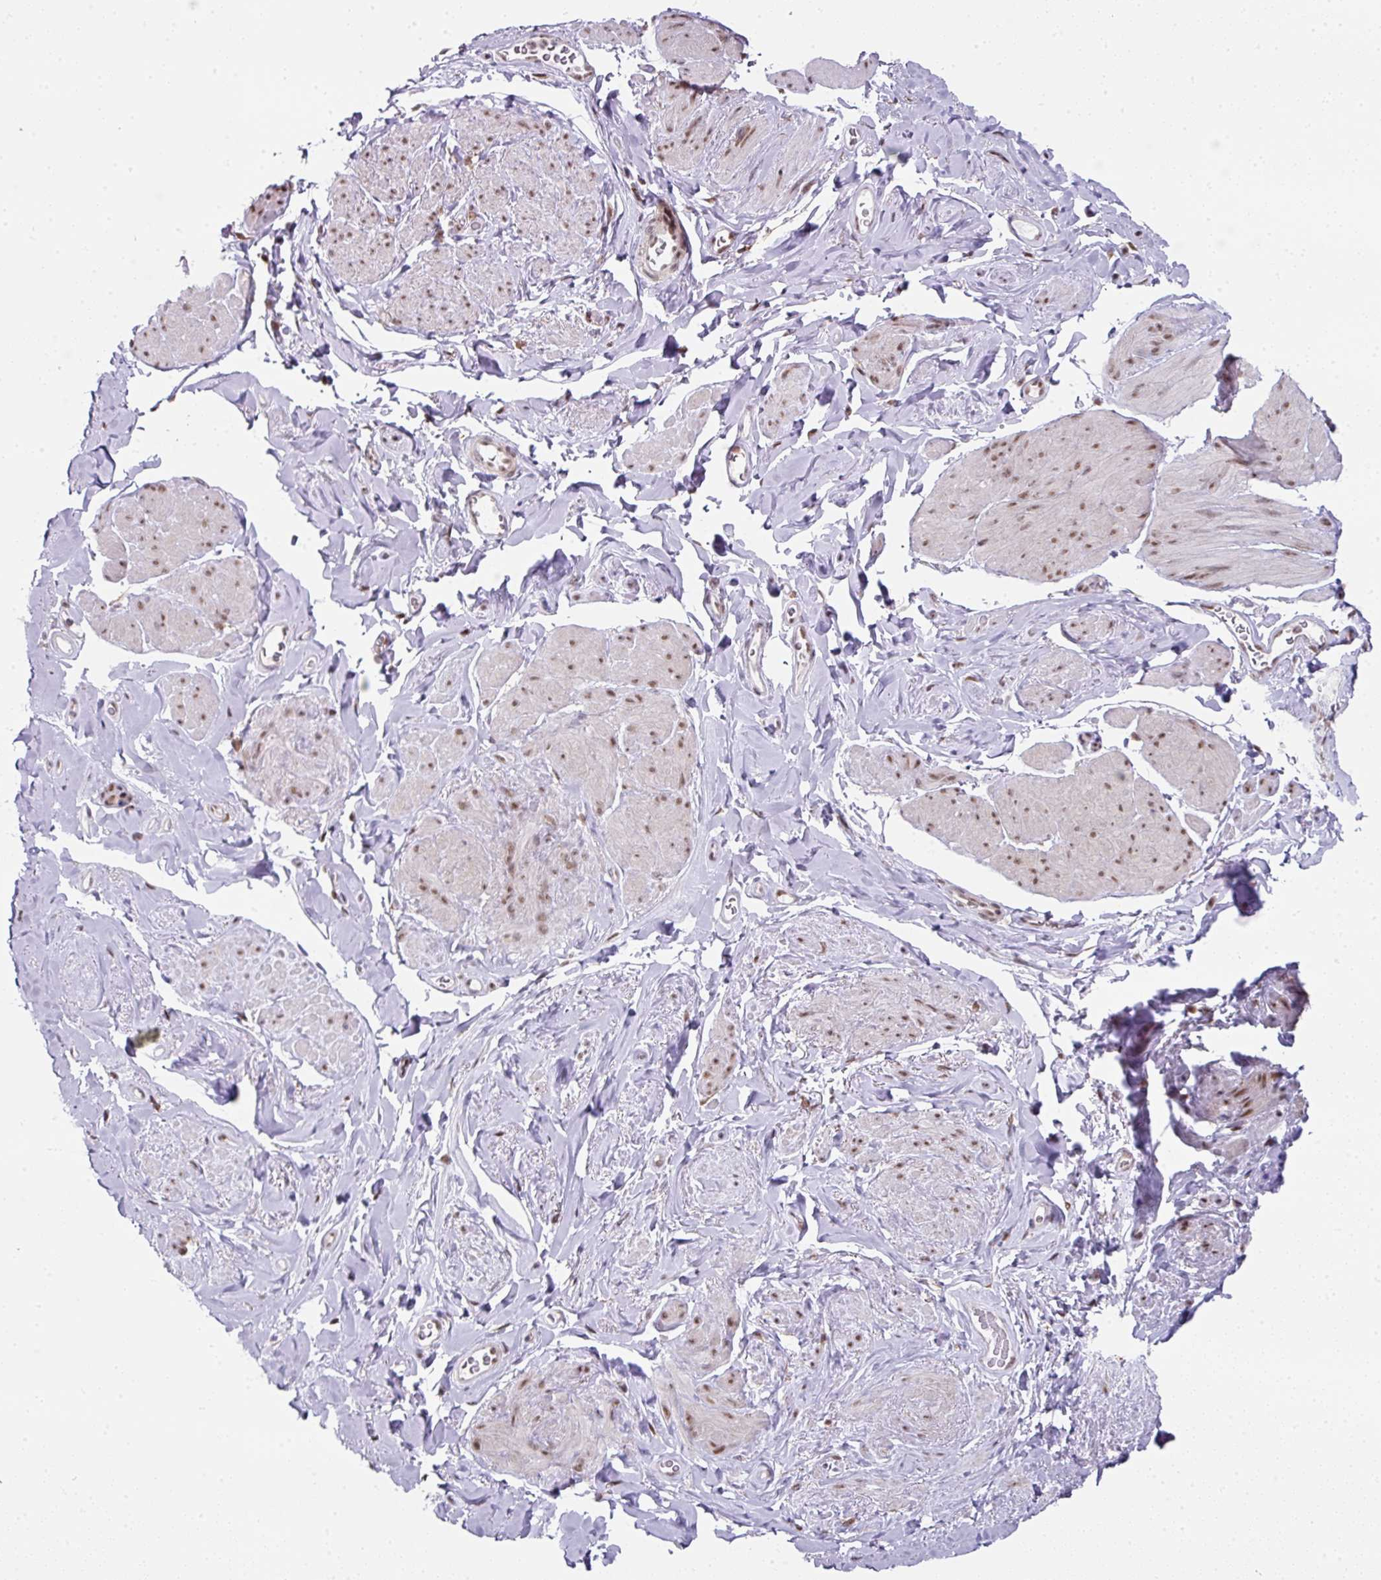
{"staining": {"intensity": "moderate", "quantity": ">75%", "location": "nuclear"}, "tissue": "smooth muscle", "cell_type": "Smooth muscle cells", "image_type": "normal", "snomed": [{"axis": "morphology", "description": "Normal tissue, NOS"}, {"axis": "topography", "description": "Smooth muscle"}, {"axis": "topography", "description": "Peripheral nerve tissue"}], "caption": "Smooth muscle stained for a protein (brown) reveals moderate nuclear positive expression in about >75% of smooth muscle cells.", "gene": "NFYA", "patient": {"sex": "male", "age": 69}}